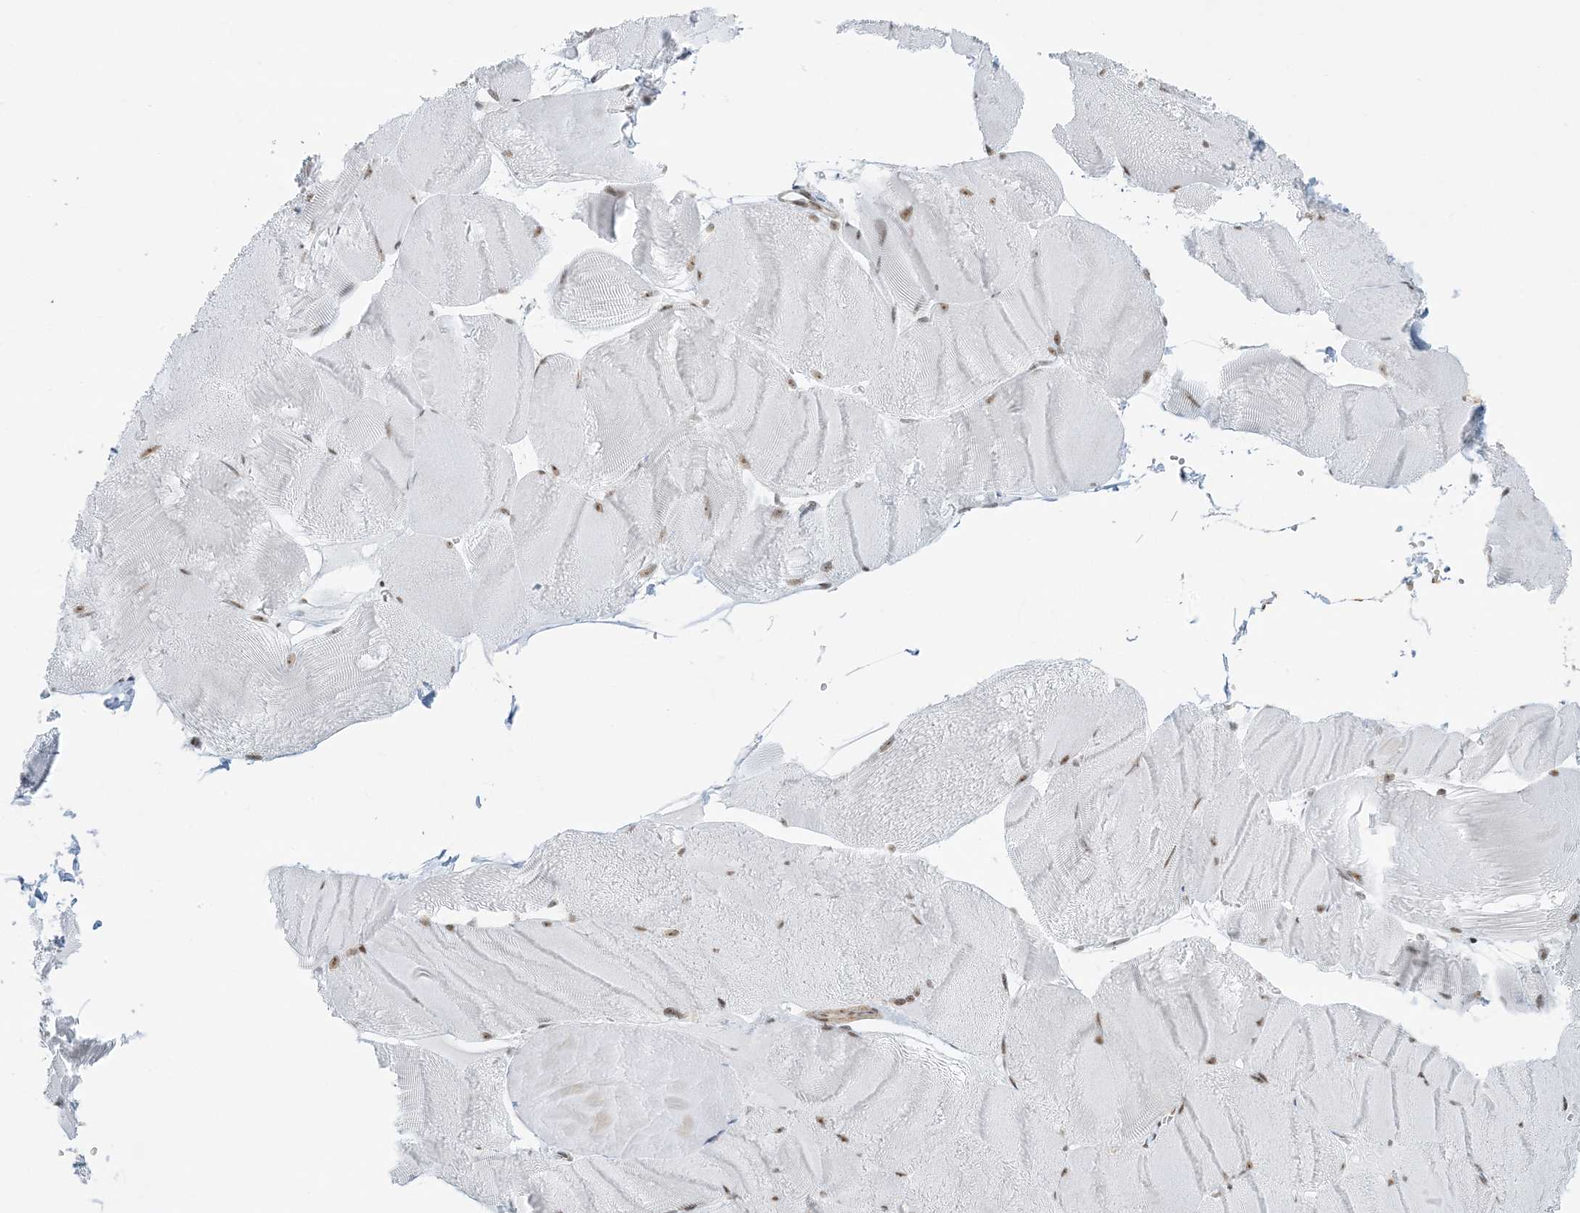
{"staining": {"intensity": "weak", "quantity": "25%-75%", "location": "nuclear"}, "tissue": "skeletal muscle", "cell_type": "Myocytes", "image_type": "normal", "snomed": [{"axis": "morphology", "description": "Normal tissue, NOS"}, {"axis": "morphology", "description": "Basal cell carcinoma"}, {"axis": "topography", "description": "Skeletal muscle"}], "caption": "A micrograph of skeletal muscle stained for a protein reveals weak nuclear brown staining in myocytes. The staining was performed using DAB (3,3'-diaminobenzidine), with brown indicating positive protein expression. Nuclei are stained blue with hematoxylin.", "gene": "ZNF787", "patient": {"sex": "female", "age": 64}}